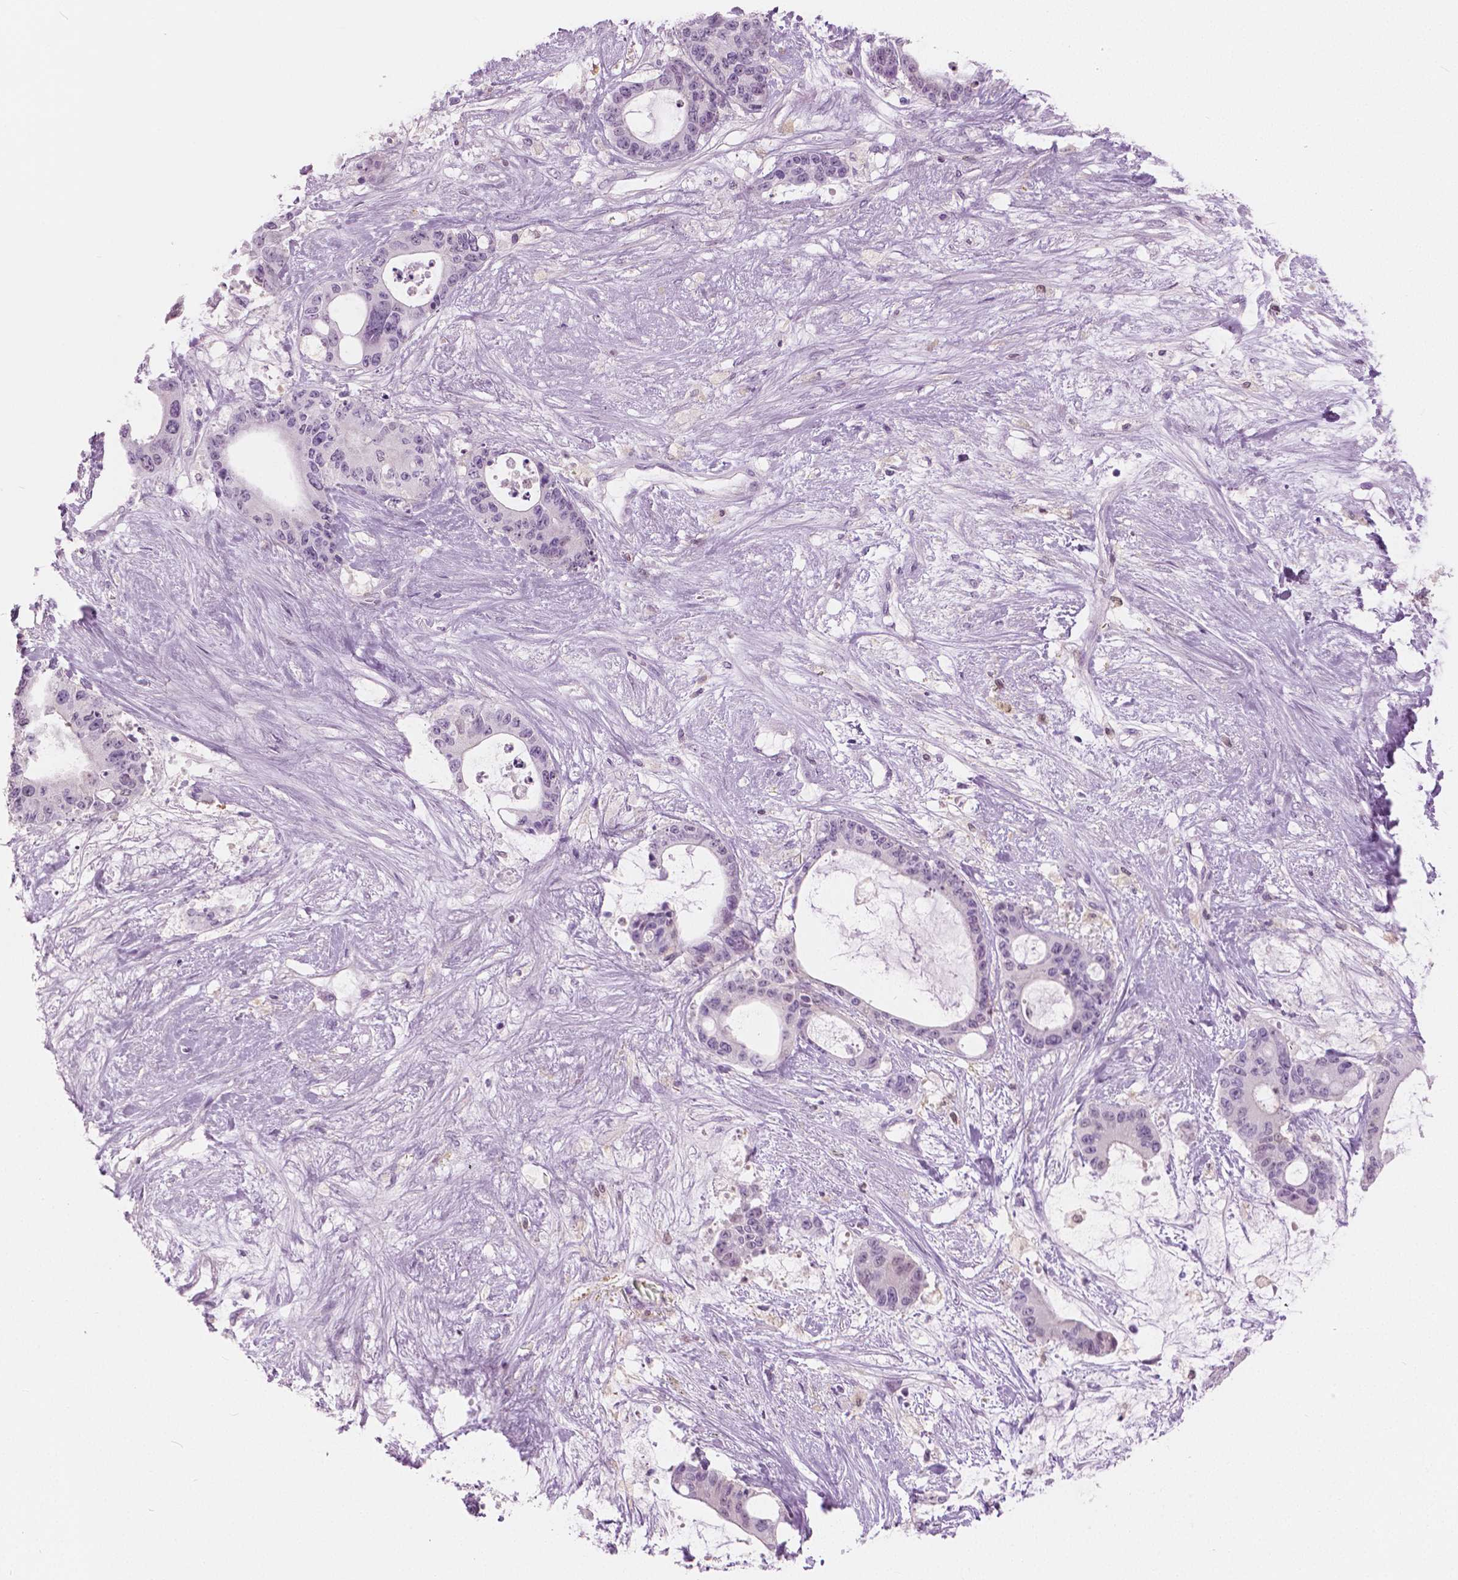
{"staining": {"intensity": "negative", "quantity": "none", "location": "none"}, "tissue": "liver cancer", "cell_type": "Tumor cells", "image_type": "cancer", "snomed": [{"axis": "morphology", "description": "Normal tissue, NOS"}, {"axis": "morphology", "description": "Cholangiocarcinoma"}, {"axis": "topography", "description": "Liver"}, {"axis": "topography", "description": "Peripheral nerve tissue"}], "caption": "High magnification brightfield microscopy of cholangiocarcinoma (liver) stained with DAB (3,3'-diaminobenzidine) (brown) and counterstained with hematoxylin (blue): tumor cells show no significant expression. (Immunohistochemistry (ihc), brightfield microscopy, high magnification).", "gene": "GALM", "patient": {"sex": "female", "age": 73}}